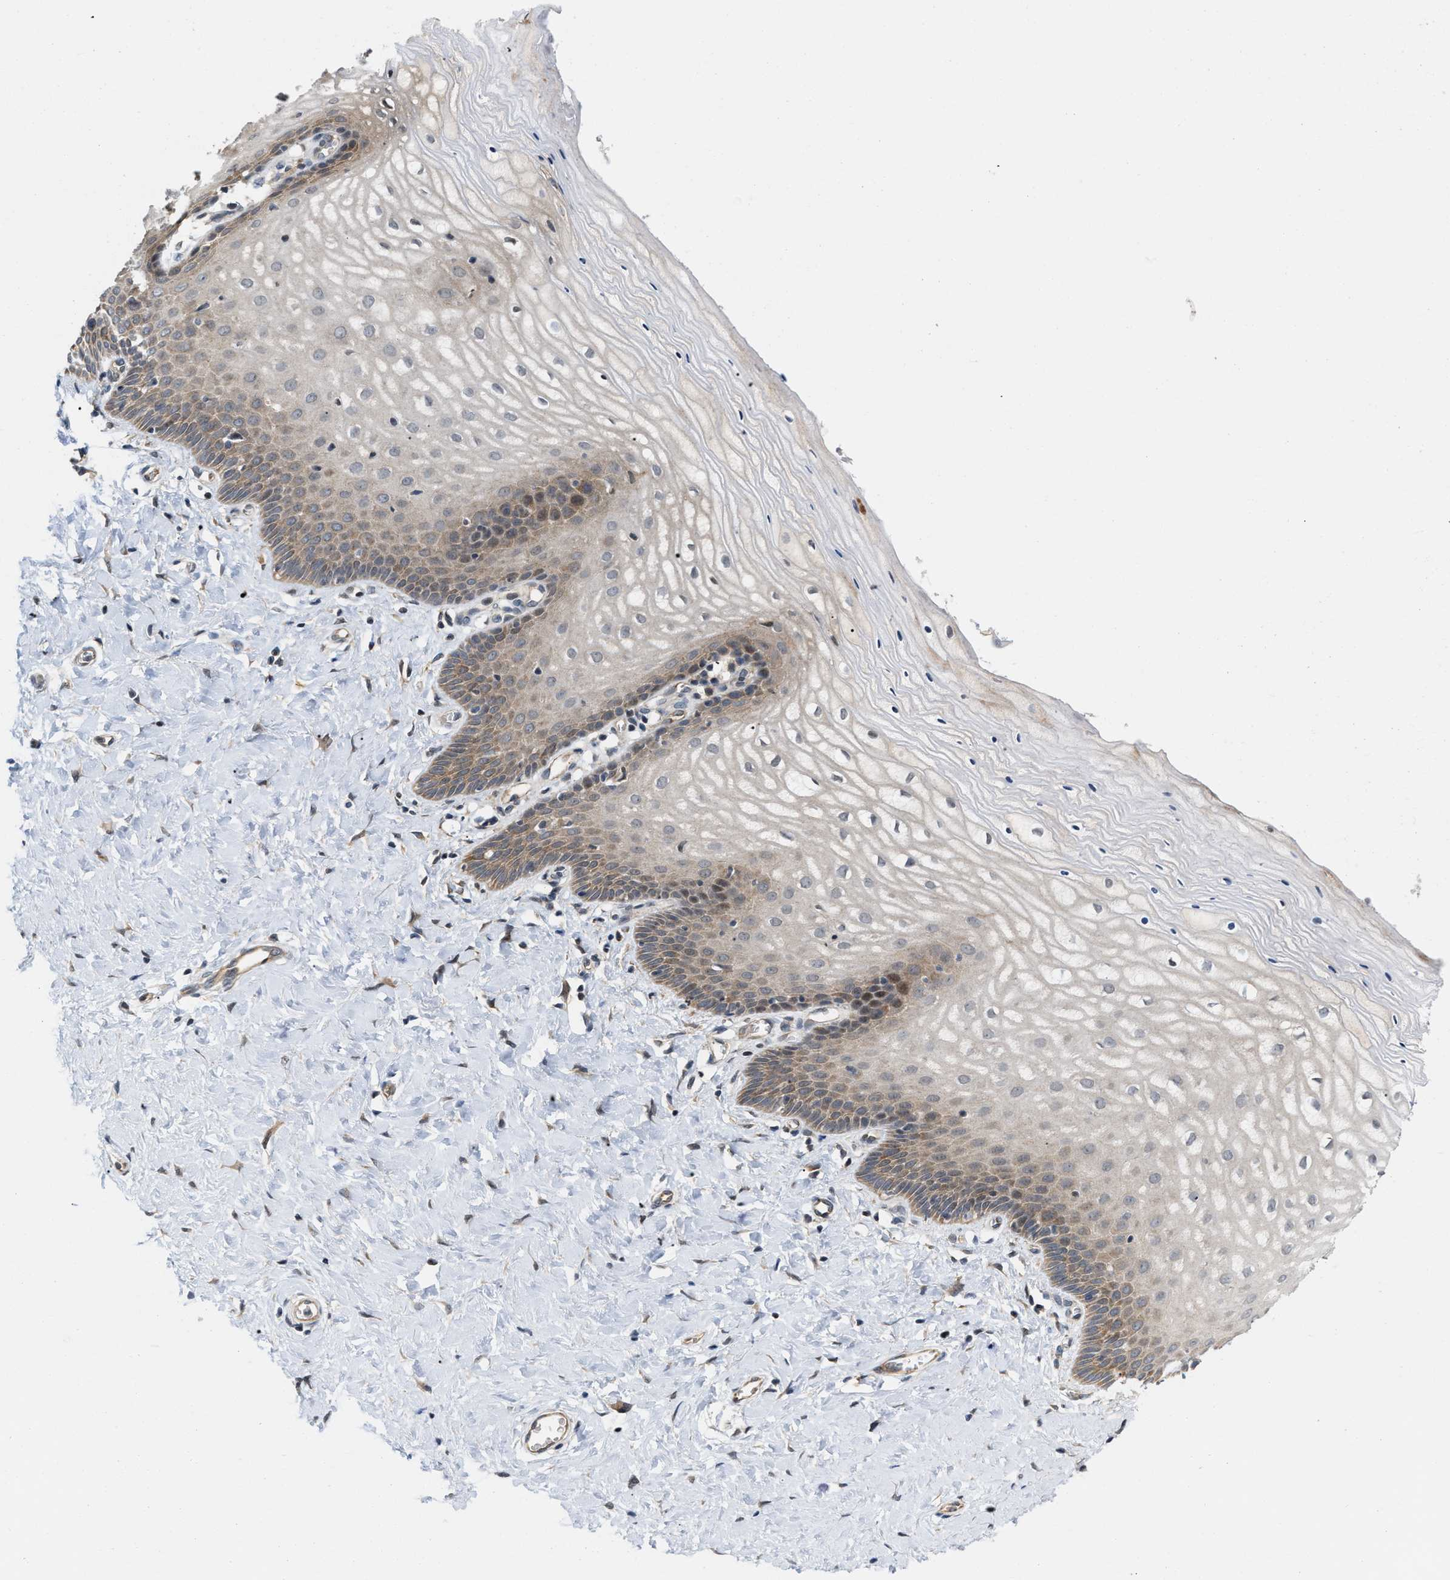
{"staining": {"intensity": "weak", "quantity": "25%-75%", "location": "cytoplasmic/membranous"}, "tissue": "cervix", "cell_type": "Squamous epithelial cells", "image_type": "normal", "snomed": [{"axis": "morphology", "description": "Normal tissue, NOS"}, {"axis": "topography", "description": "Cervix"}], "caption": "IHC of normal human cervix displays low levels of weak cytoplasmic/membranous staining in about 25%-75% of squamous epithelial cells.", "gene": "CSNK1A1", "patient": {"sex": "female", "age": 55}}